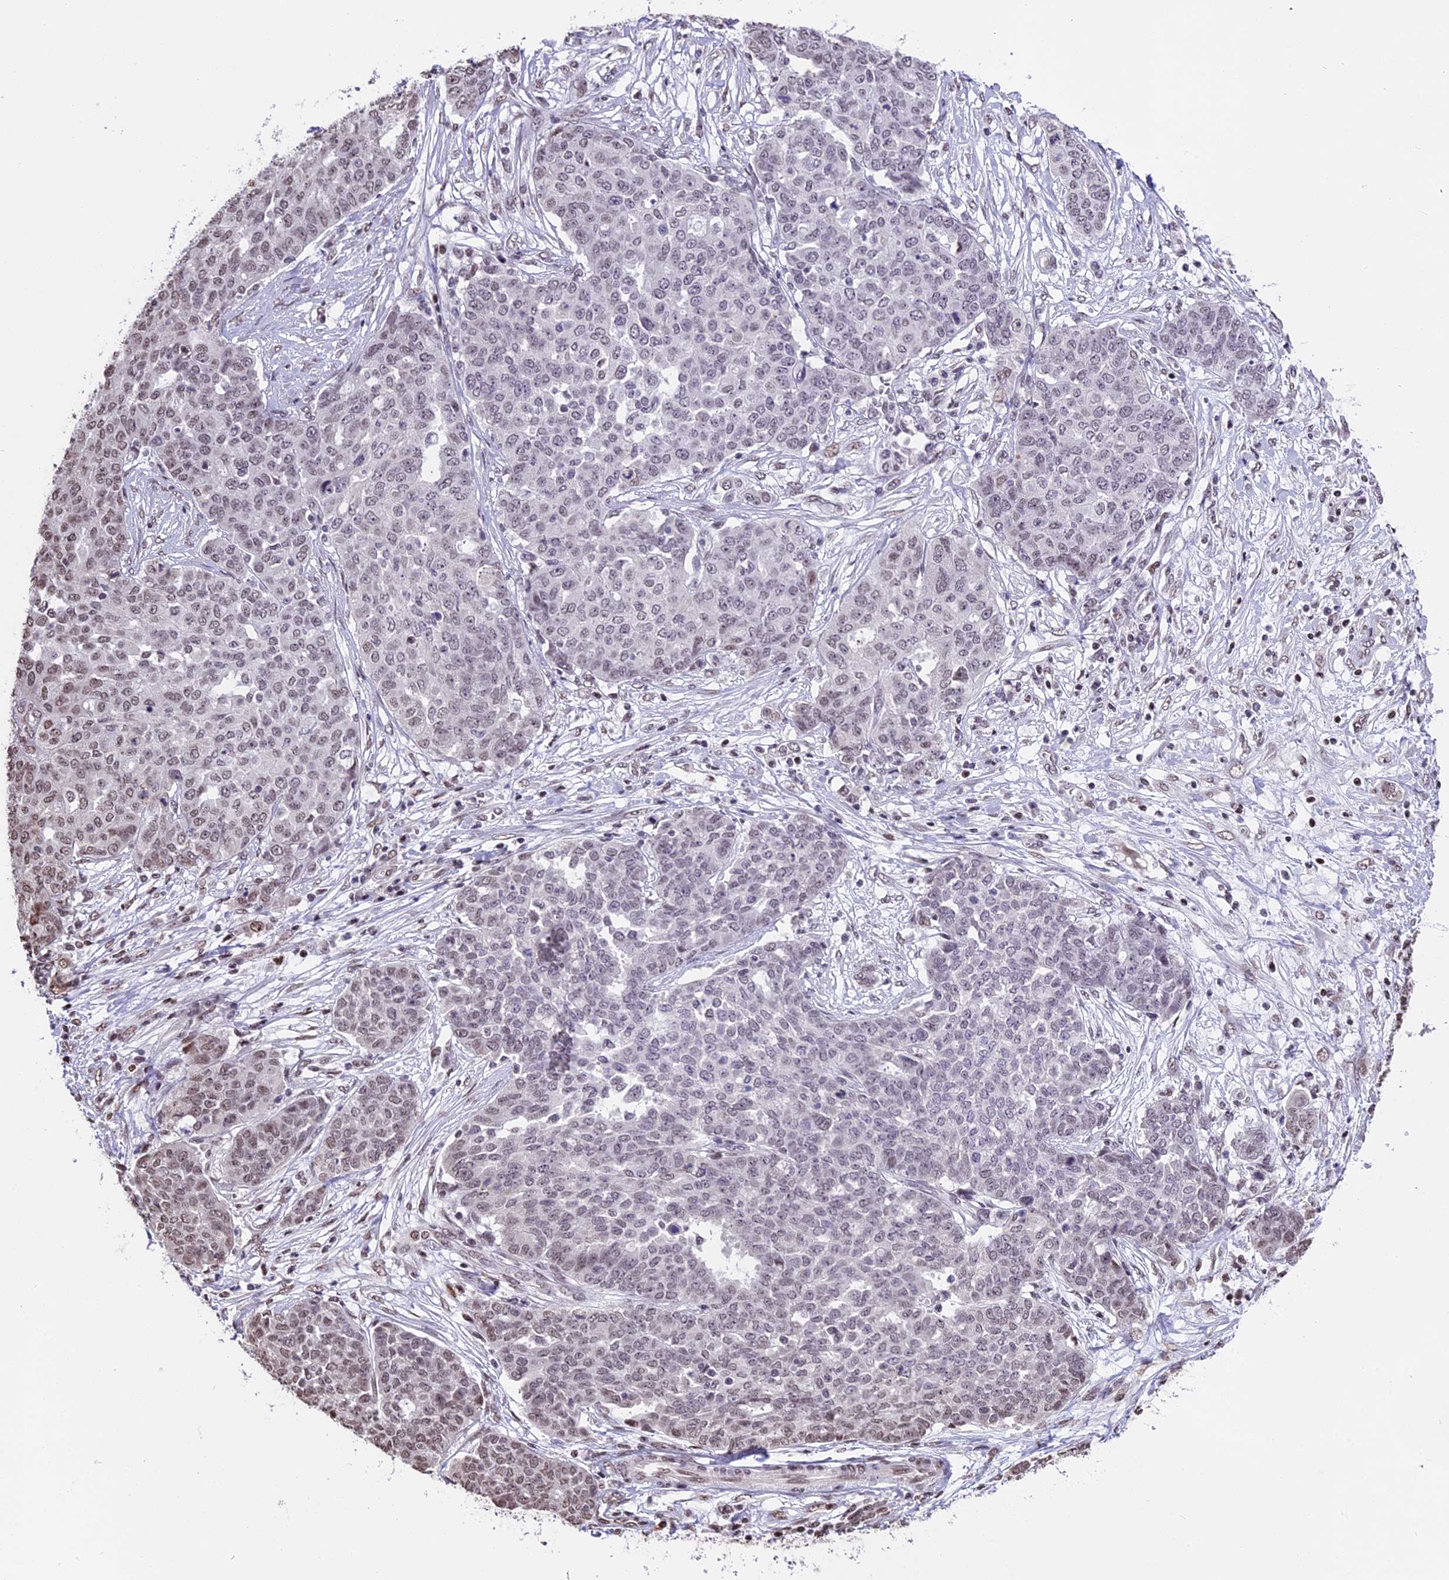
{"staining": {"intensity": "moderate", "quantity": "<25%", "location": "nuclear"}, "tissue": "ovarian cancer", "cell_type": "Tumor cells", "image_type": "cancer", "snomed": [{"axis": "morphology", "description": "Cystadenocarcinoma, serous, NOS"}, {"axis": "topography", "description": "Soft tissue"}, {"axis": "topography", "description": "Ovary"}], "caption": "The image shows a brown stain indicating the presence of a protein in the nuclear of tumor cells in ovarian cancer.", "gene": "POLR3E", "patient": {"sex": "female", "age": 57}}